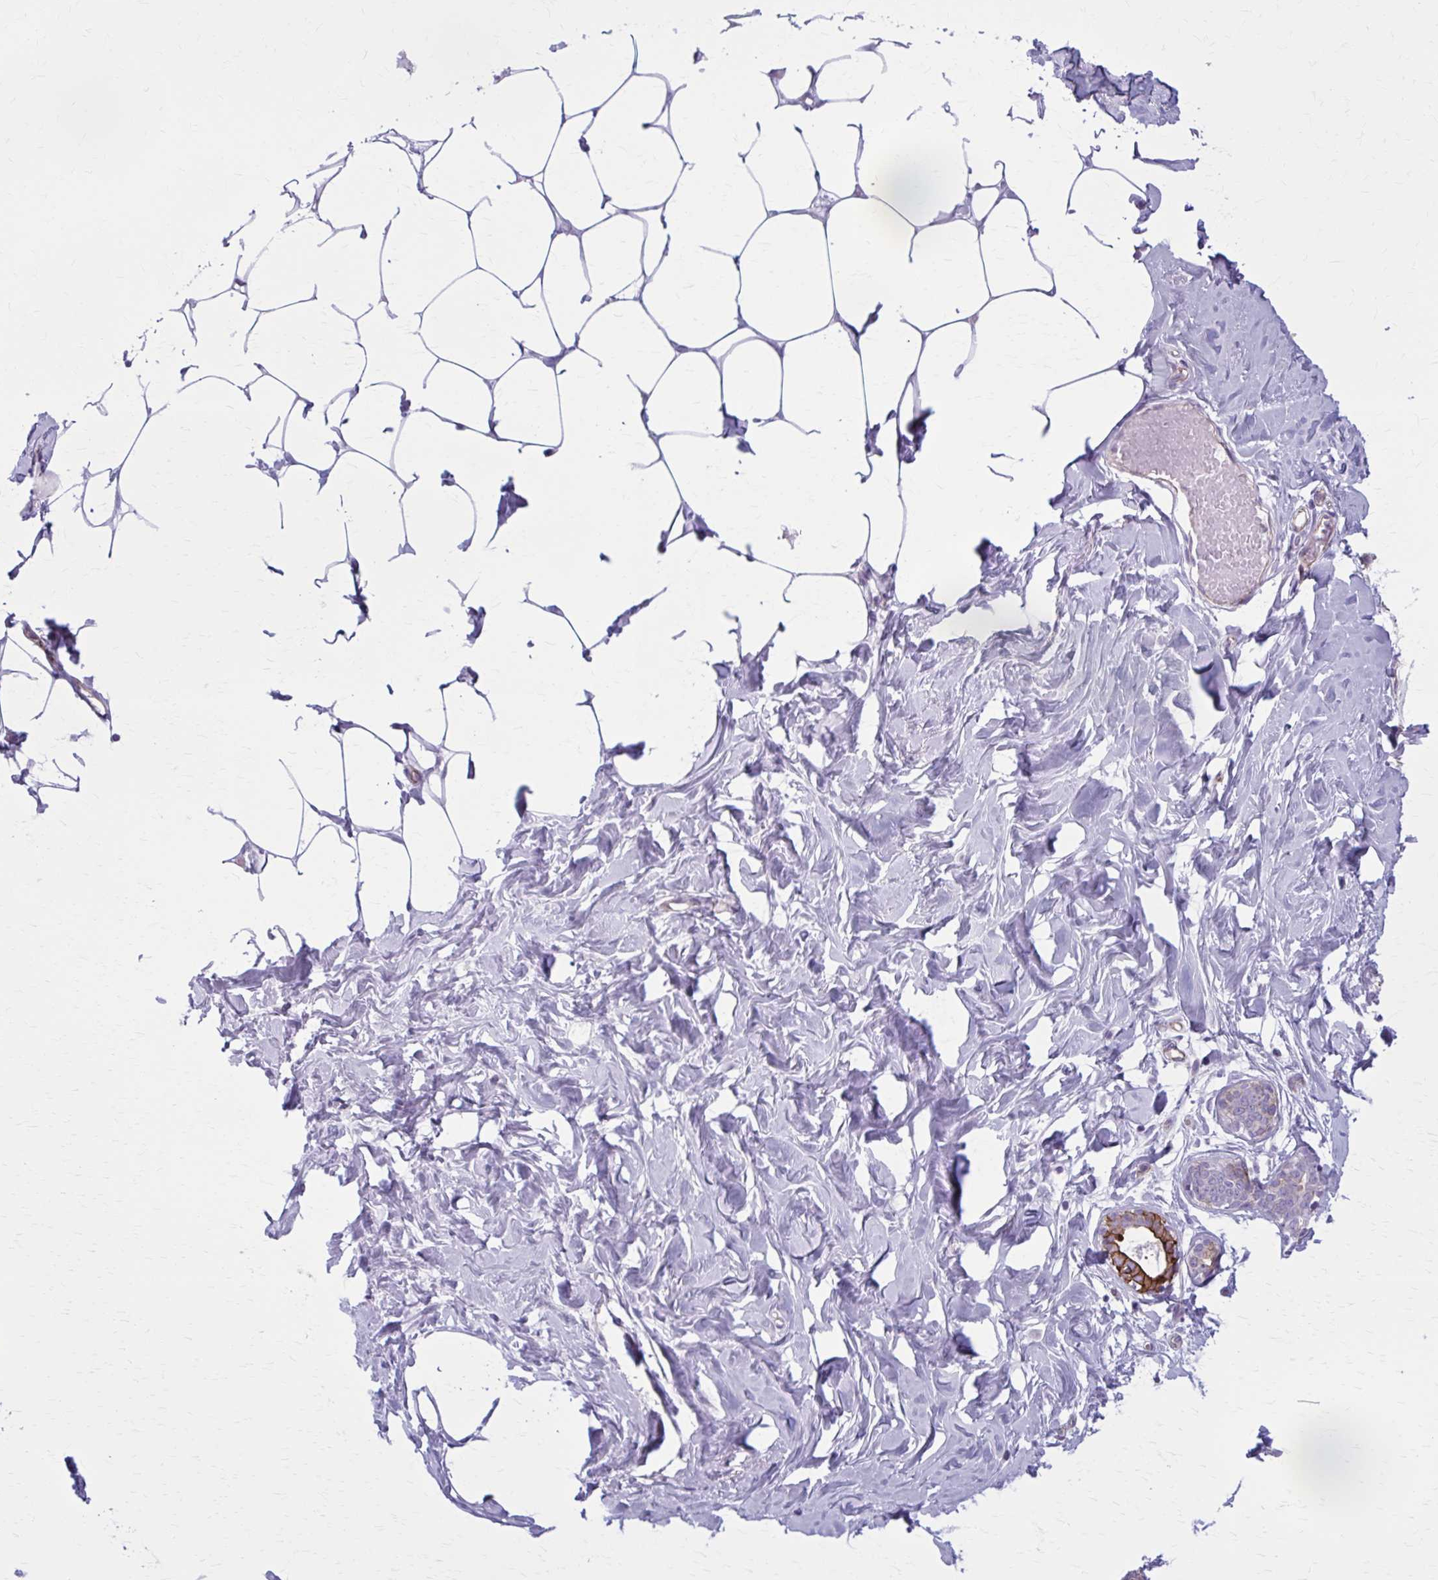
{"staining": {"intensity": "negative", "quantity": "none", "location": "none"}, "tissue": "breast", "cell_type": "Adipocytes", "image_type": "normal", "snomed": [{"axis": "morphology", "description": "Normal tissue, NOS"}, {"axis": "topography", "description": "Breast"}], "caption": "High power microscopy micrograph of an IHC micrograph of unremarkable breast, revealing no significant positivity in adipocytes. (DAB IHC with hematoxylin counter stain).", "gene": "ZDHHC7", "patient": {"sex": "female", "age": 27}}